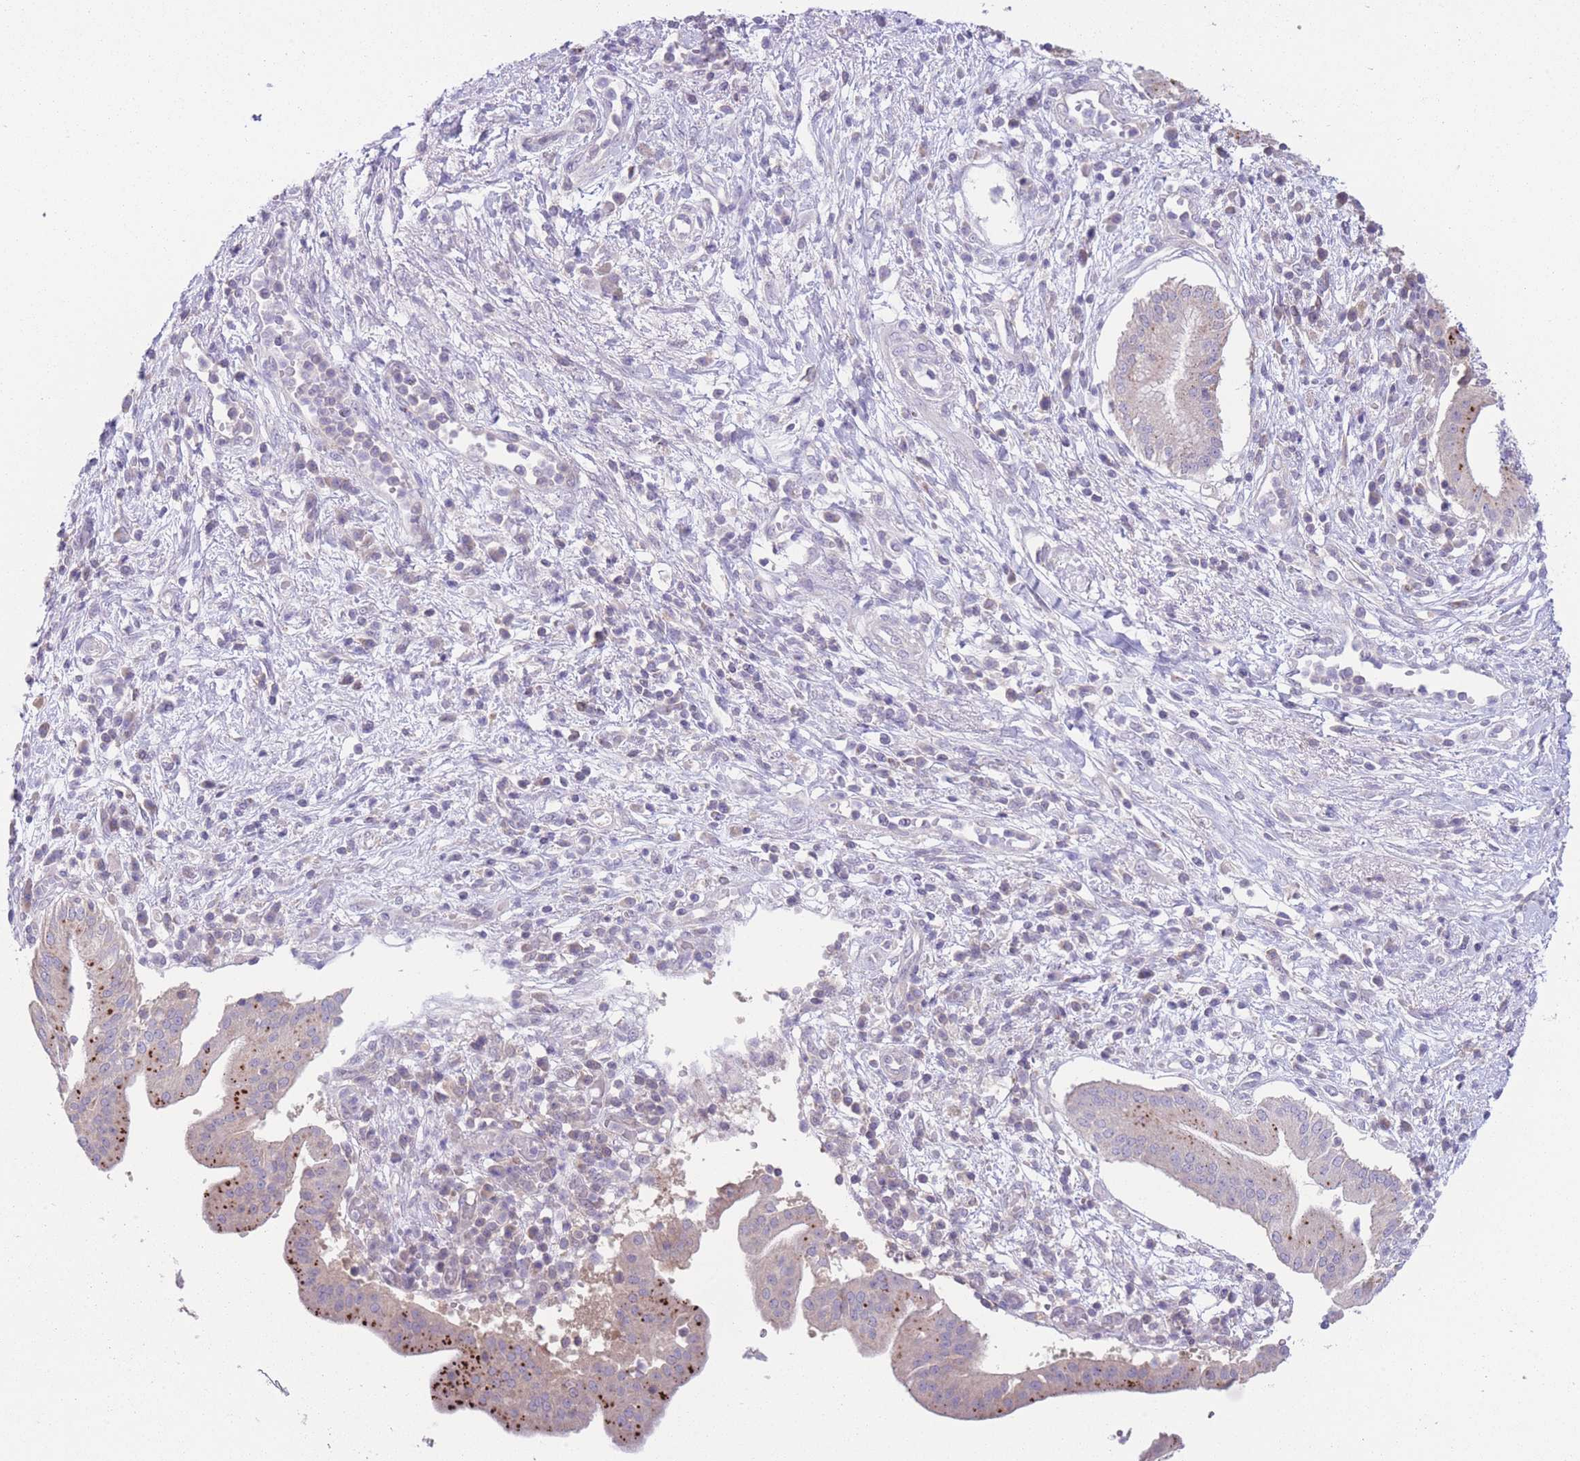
{"staining": {"intensity": "strong", "quantity": "<25%", "location": "cytoplasmic/membranous"}, "tissue": "pancreatic cancer", "cell_type": "Tumor cells", "image_type": "cancer", "snomed": [{"axis": "morphology", "description": "Adenocarcinoma, NOS"}, {"axis": "topography", "description": "Pancreas"}], "caption": "This is a histology image of IHC staining of pancreatic cancer, which shows strong expression in the cytoplasmic/membranous of tumor cells.", "gene": "CCT6B", "patient": {"sex": "male", "age": 68}}